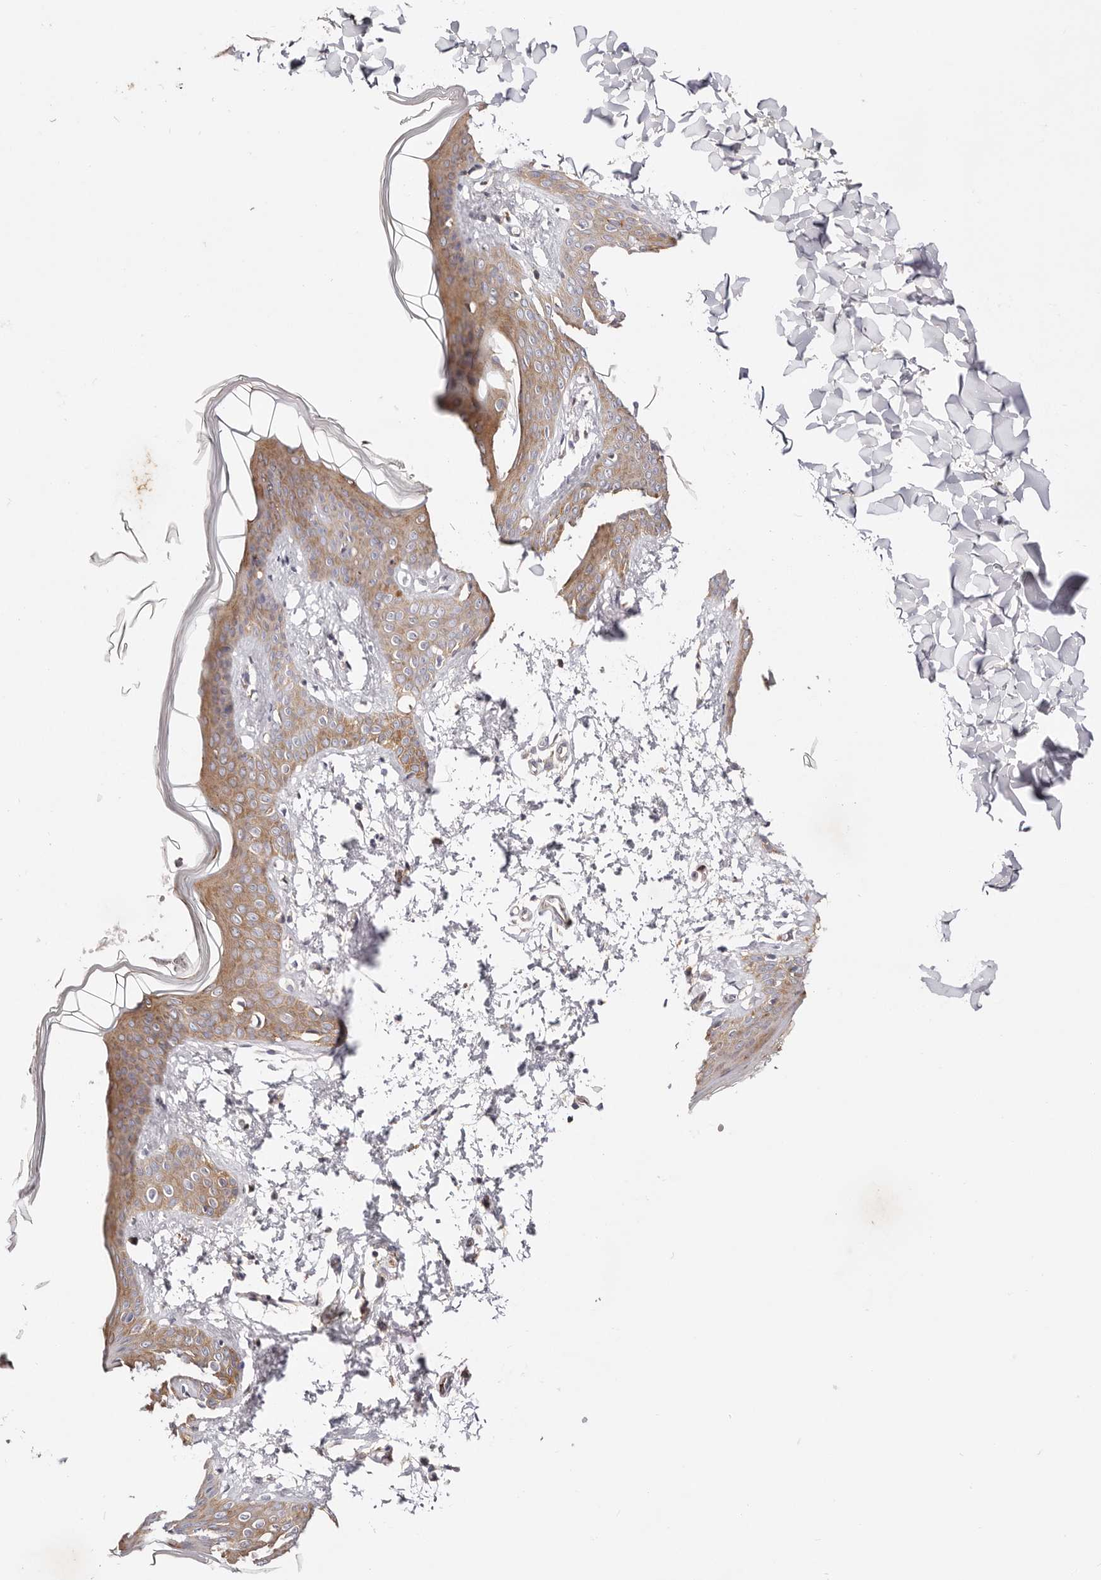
{"staining": {"intensity": "negative", "quantity": "none", "location": "none"}, "tissue": "skin", "cell_type": "Fibroblasts", "image_type": "normal", "snomed": [{"axis": "morphology", "description": "Normal tissue, NOS"}, {"axis": "topography", "description": "Skin"}], "caption": "Immunohistochemistry of normal human skin displays no expression in fibroblasts.", "gene": "GNA13", "patient": {"sex": "female", "age": 17}}